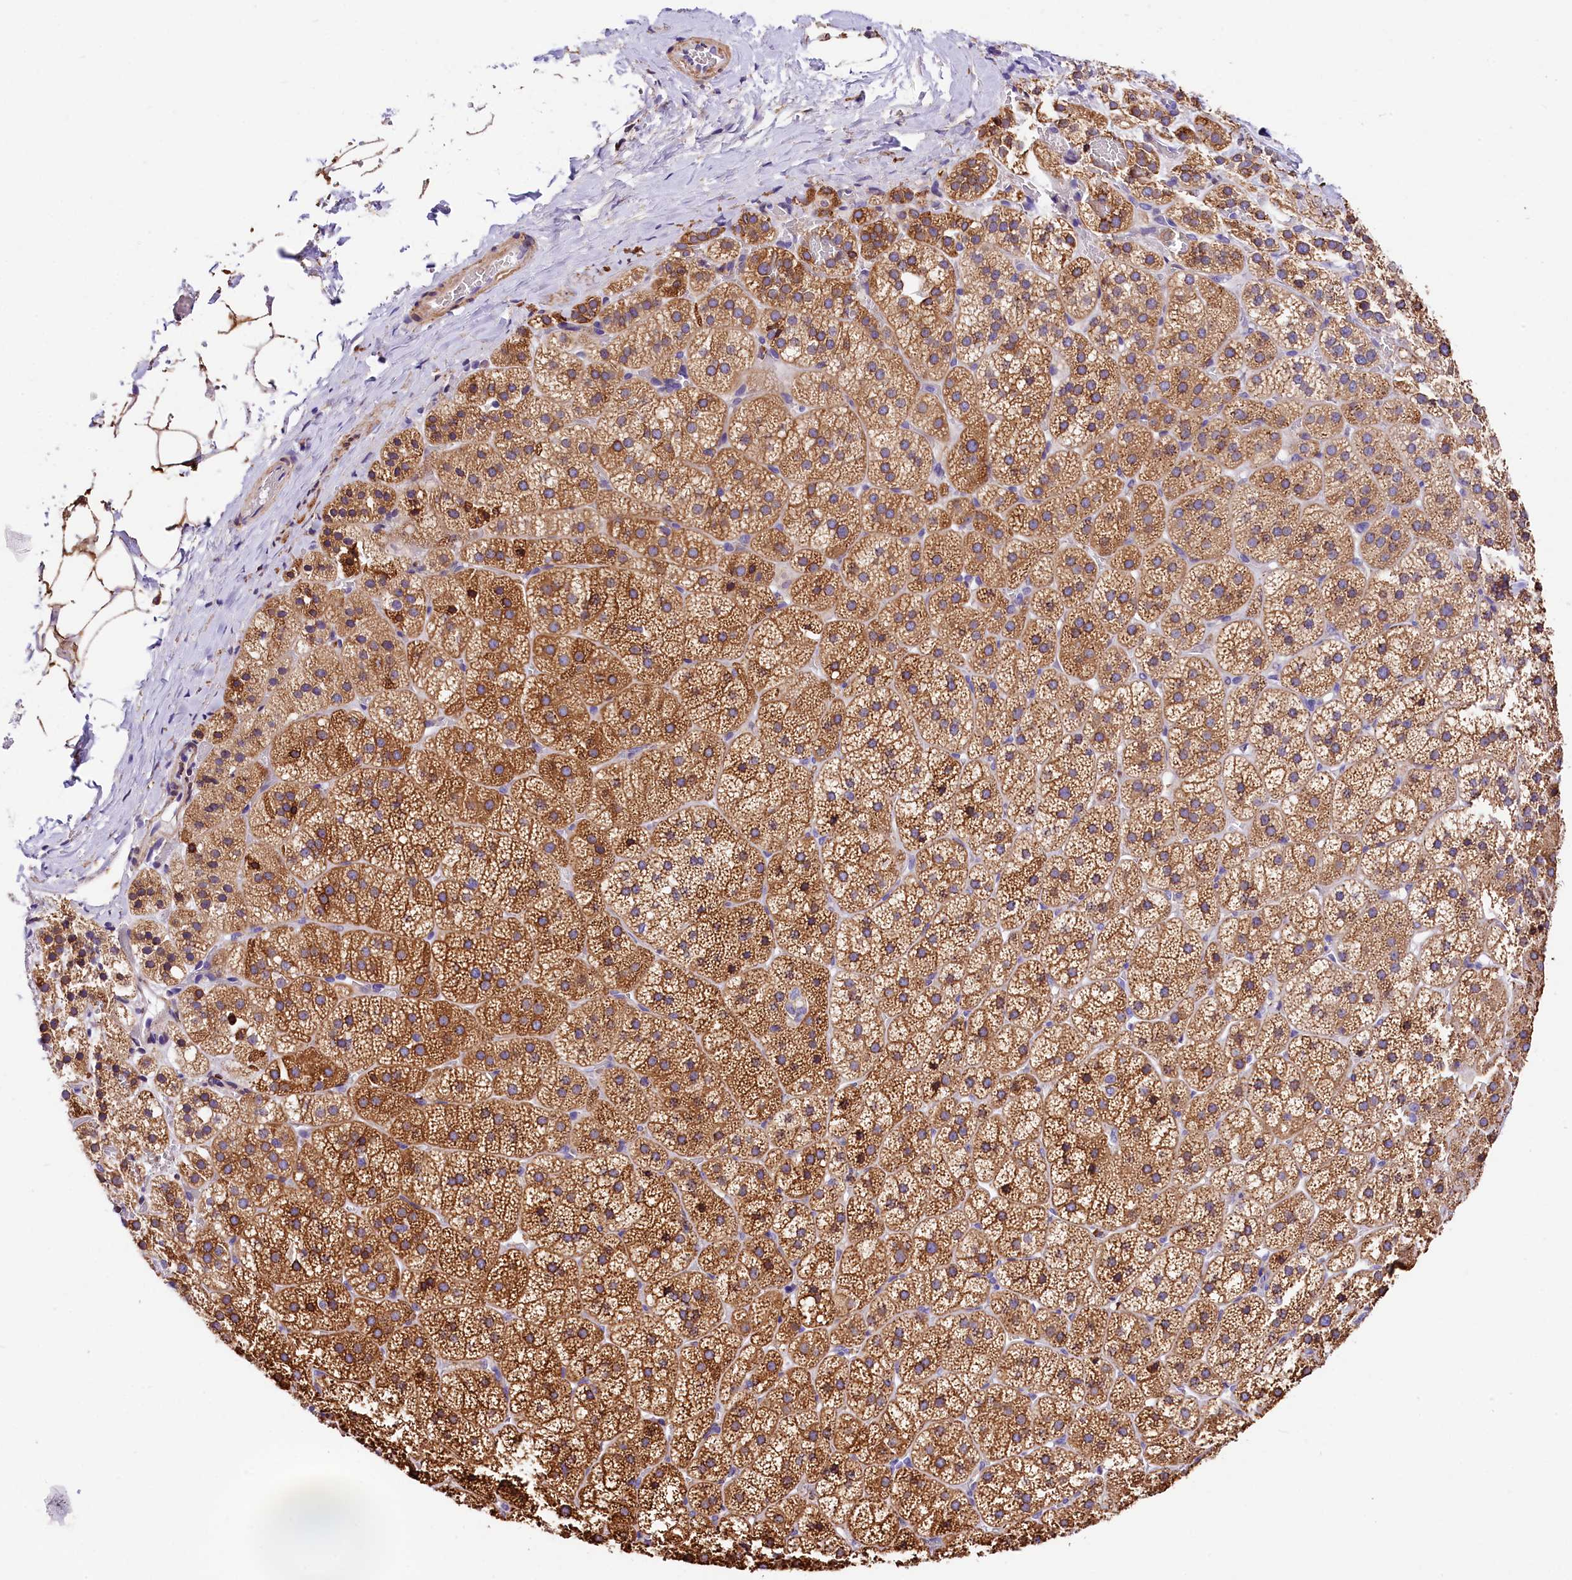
{"staining": {"intensity": "moderate", "quantity": ">75%", "location": "cytoplasmic/membranous"}, "tissue": "adrenal gland", "cell_type": "Glandular cells", "image_type": "normal", "snomed": [{"axis": "morphology", "description": "Normal tissue, NOS"}, {"axis": "topography", "description": "Adrenal gland"}], "caption": "A histopathology image showing moderate cytoplasmic/membranous staining in approximately >75% of glandular cells in benign adrenal gland, as visualized by brown immunohistochemical staining.", "gene": "ITGA1", "patient": {"sex": "female", "age": 44}}